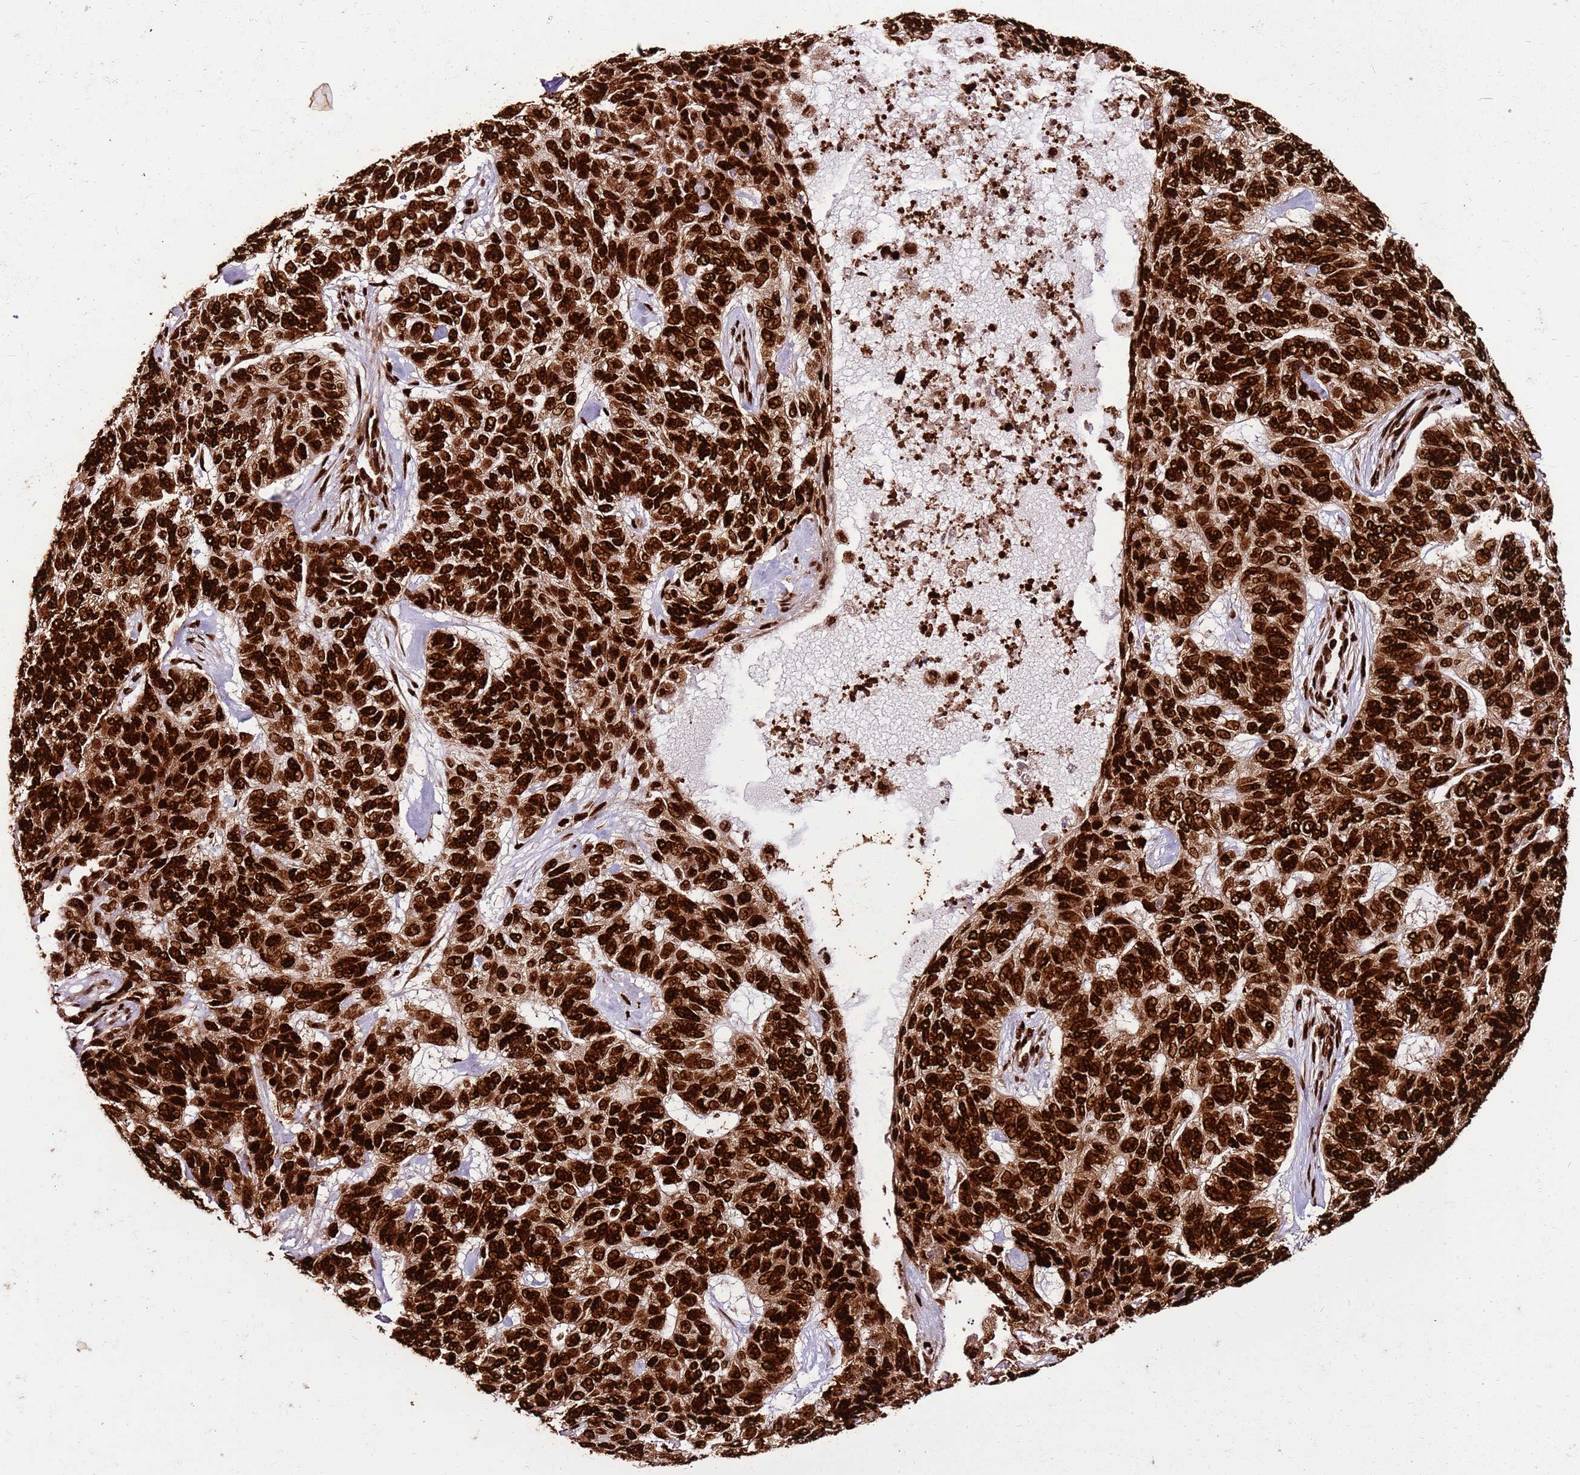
{"staining": {"intensity": "strong", "quantity": ">75%", "location": "nuclear"}, "tissue": "skin cancer", "cell_type": "Tumor cells", "image_type": "cancer", "snomed": [{"axis": "morphology", "description": "Basal cell carcinoma"}, {"axis": "topography", "description": "Skin"}], "caption": "Skin cancer tissue reveals strong nuclear positivity in about >75% of tumor cells", "gene": "HNRNPAB", "patient": {"sex": "female", "age": 65}}